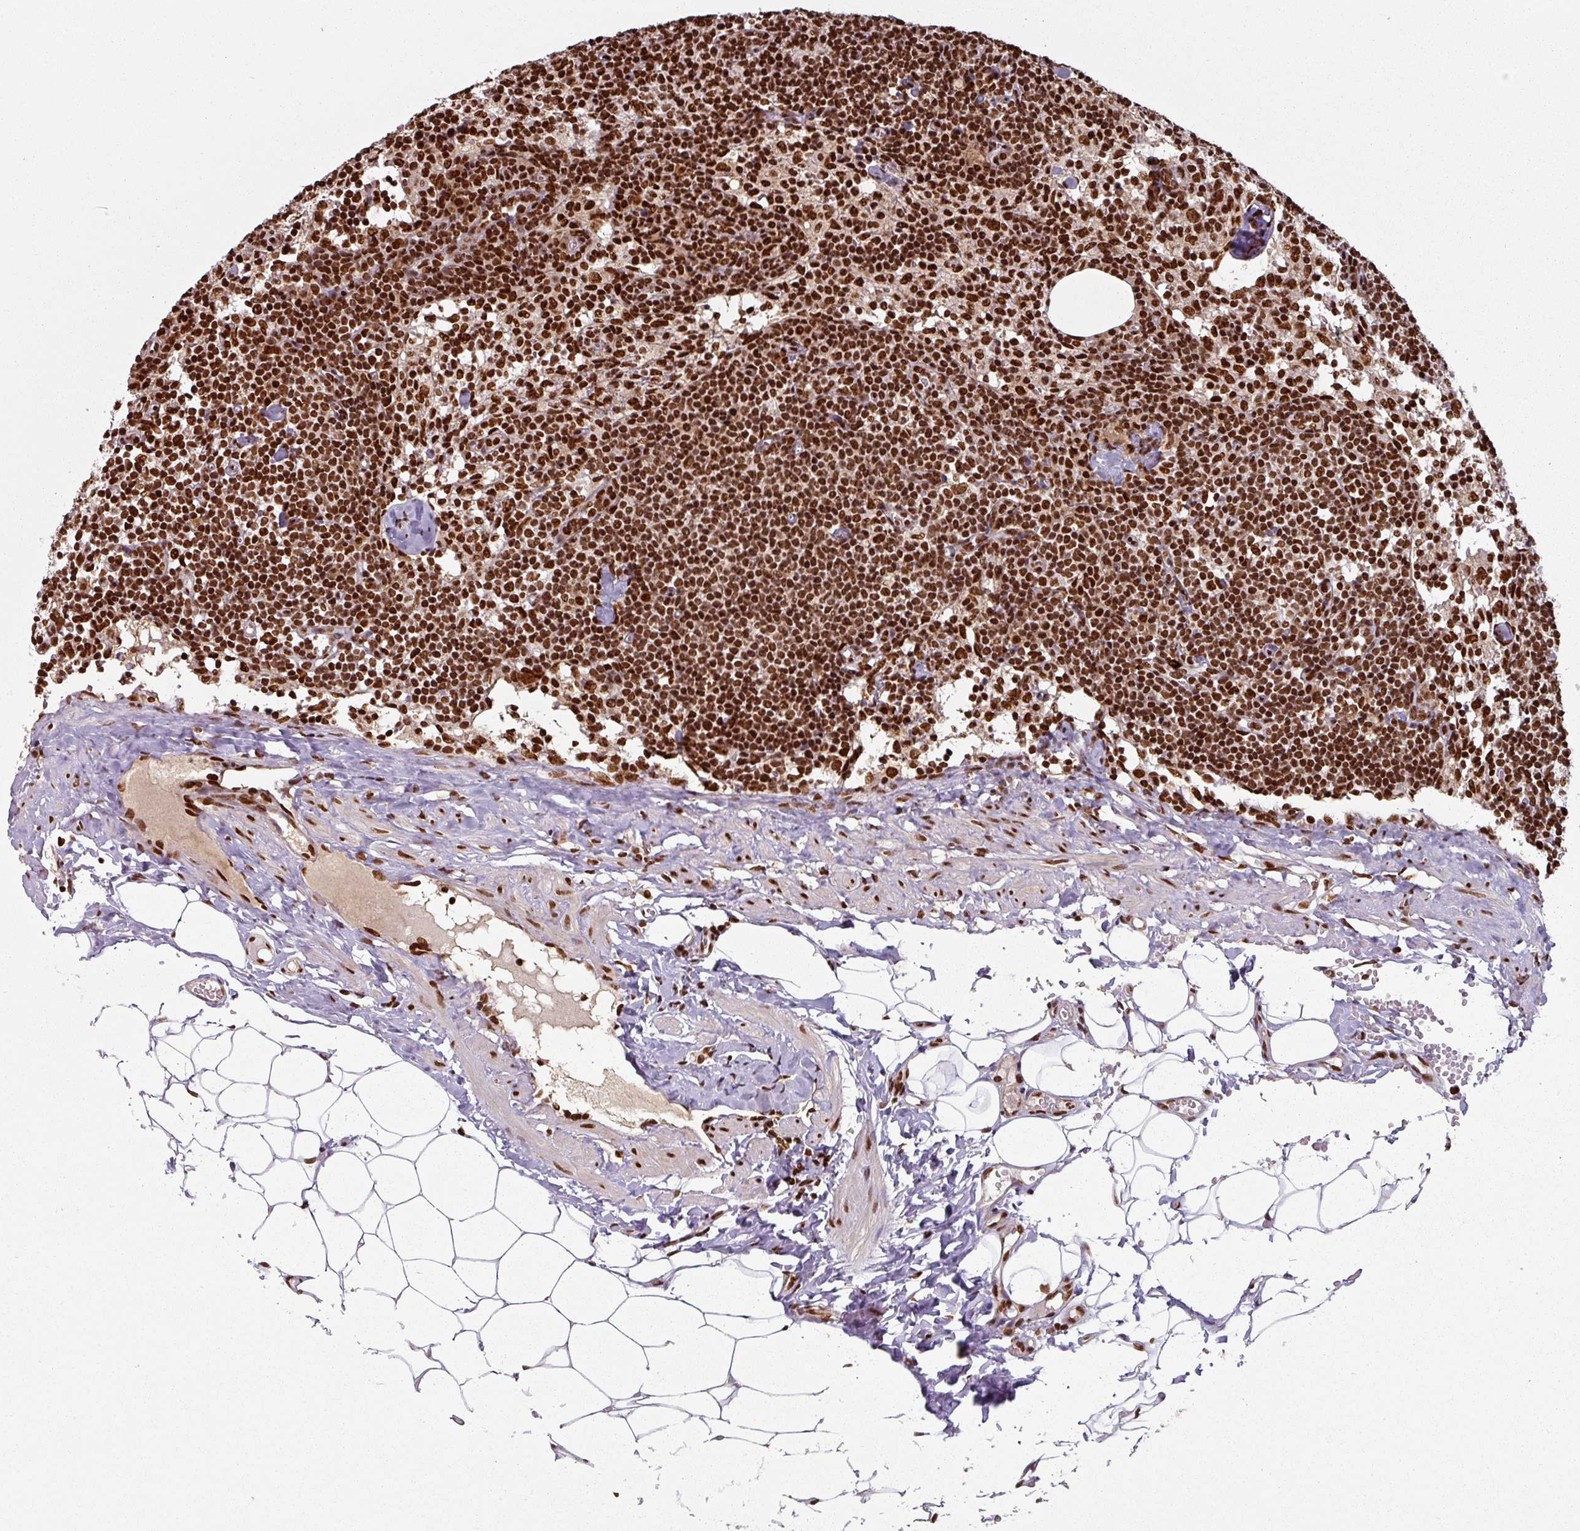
{"staining": {"intensity": "strong", "quantity": ">75%", "location": "nuclear"}, "tissue": "lymph node", "cell_type": "Germinal center cells", "image_type": "normal", "snomed": [{"axis": "morphology", "description": "Normal tissue, NOS"}, {"axis": "topography", "description": "Lymph node"}], "caption": "Lymph node stained with DAB (3,3'-diaminobenzidine) immunohistochemistry exhibits high levels of strong nuclear expression in about >75% of germinal center cells. (brown staining indicates protein expression, while blue staining denotes nuclei).", "gene": "SIK3", "patient": {"sex": "female", "age": 52}}